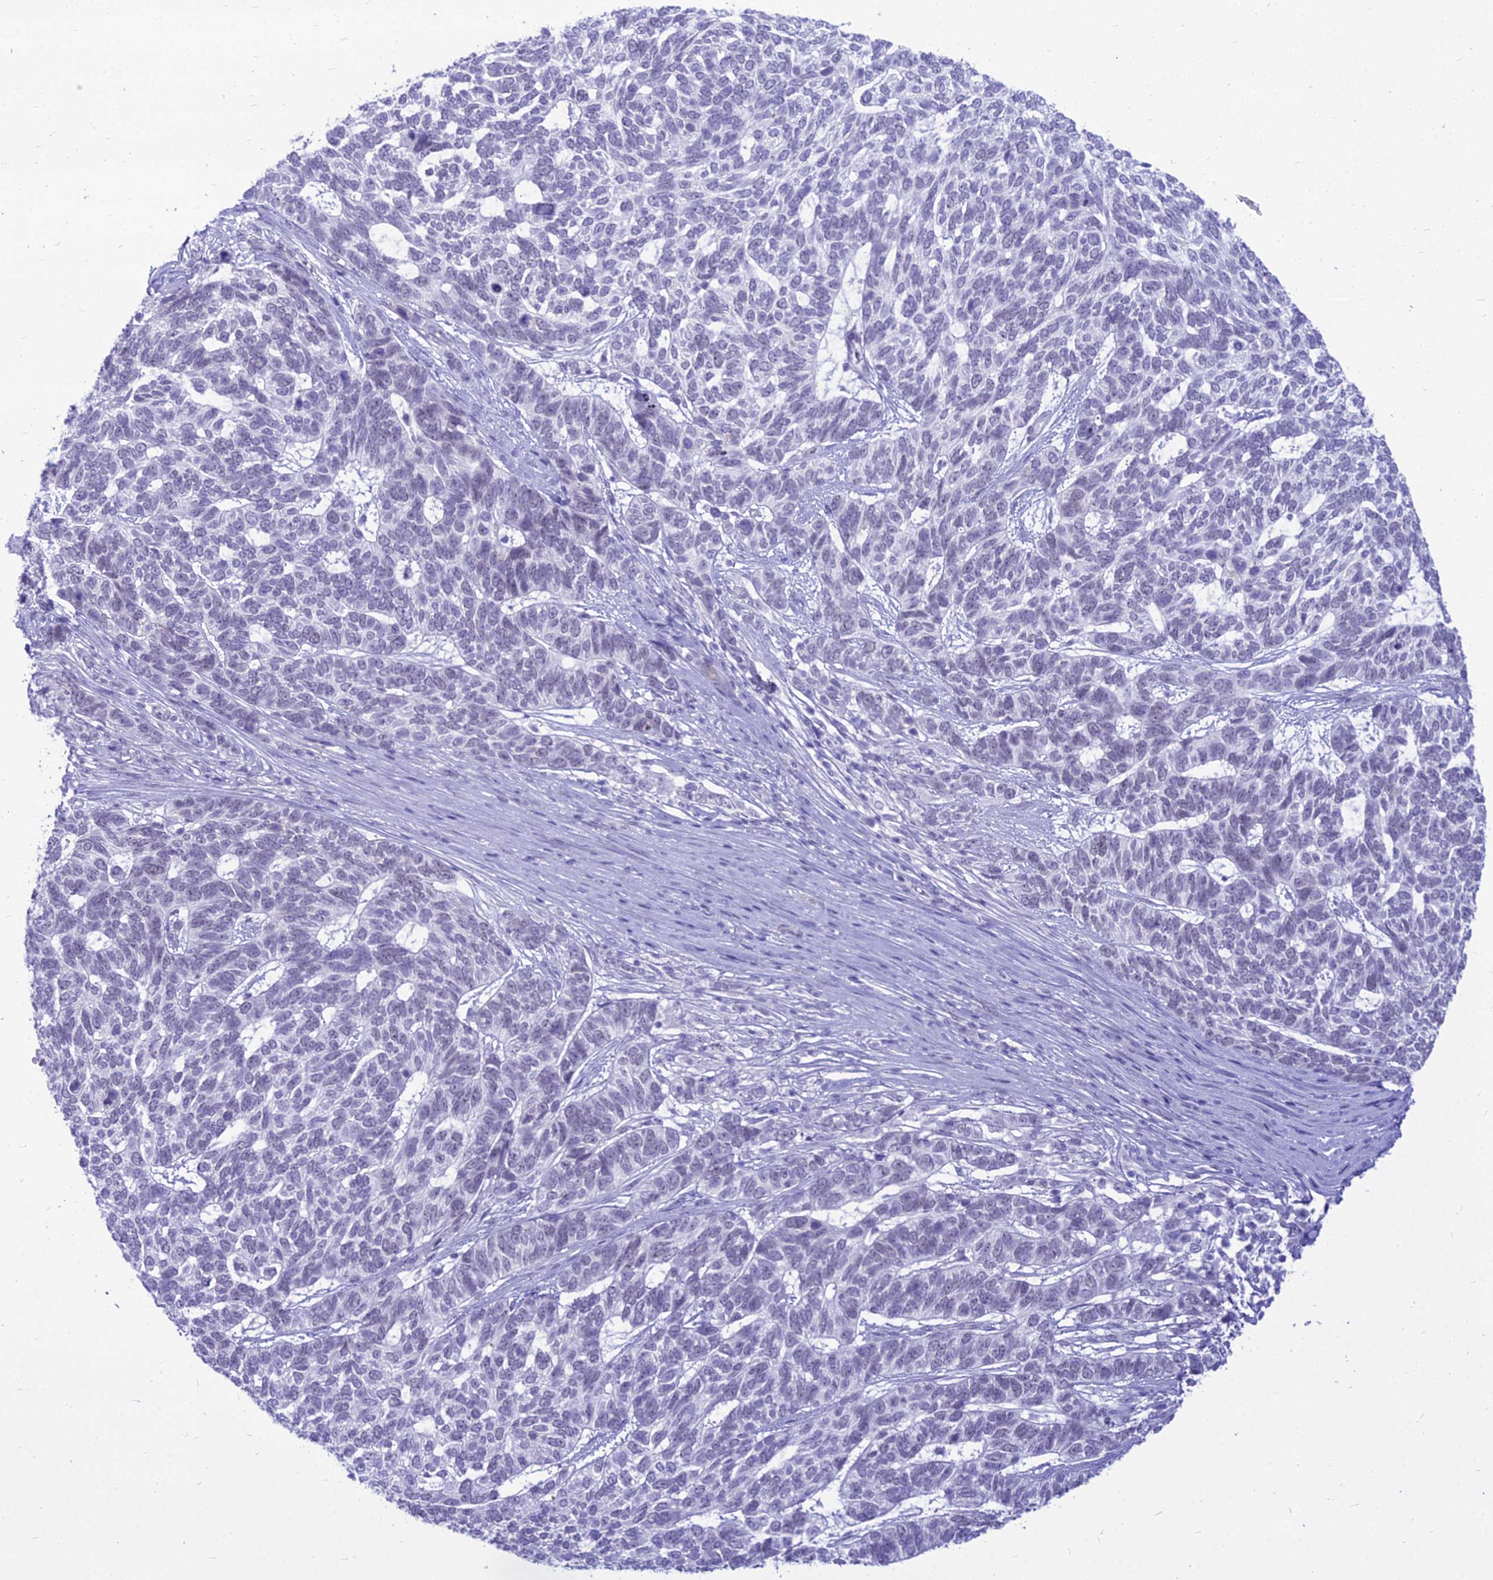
{"staining": {"intensity": "negative", "quantity": "none", "location": "none"}, "tissue": "skin cancer", "cell_type": "Tumor cells", "image_type": "cancer", "snomed": [{"axis": "morphology", "description": "Basal cell carcinoma"}, {"axis": "topography", "description": "Skin"}], "caption": "Human skin basal cell carcinoma stained for a protein using immunohistochemistry (IHC) demonstrates no staining in tumor cells.", "gene": "DHX40", "patient": {"sex": "female", "age": 65}}